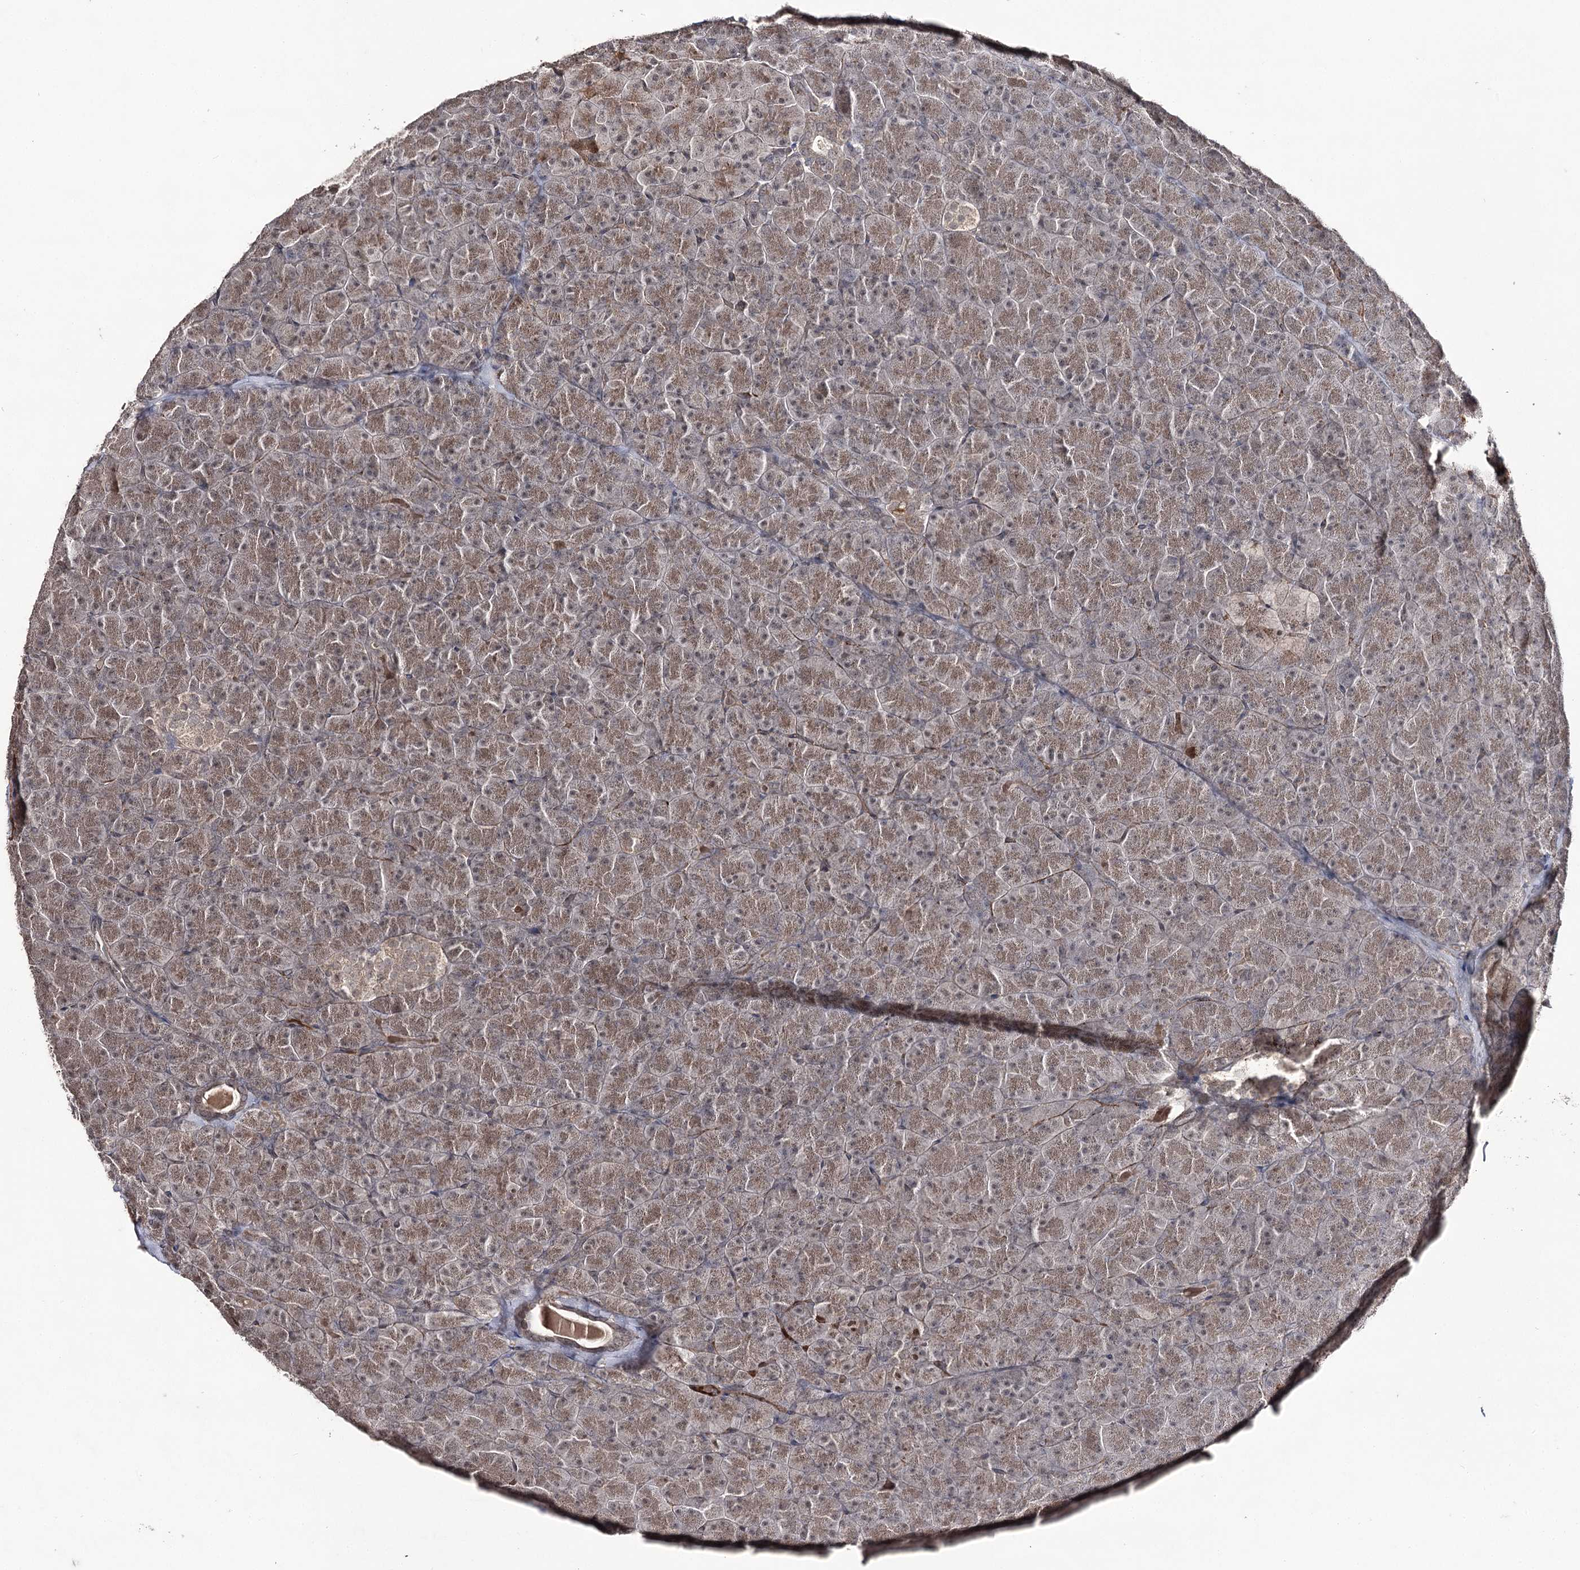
{"staining": {"intensity": "moderate", "quantity": ">75%", "location": "cytoplasmic/membranous"}, "tissue": "pancreas", "cell_type": "Exocrine glandular cells", "image_type": "normal", "snomed": [{"axis": "morphology", "description": "Normal tissue, NOS"}, {"axis": "topography", "description": "Pancreas"}], "caption": "Immunohistochemistry (IHC) (DAB (3,3'-diaminobenzidine)) staining of unremarkable pancreas demonstrates moderate cytoplasmic/membranous protein expression in about >75% of exocrine glandular cells.", "gene": "SYNGR3", "patient": {"sex": "male", "age": 36}}